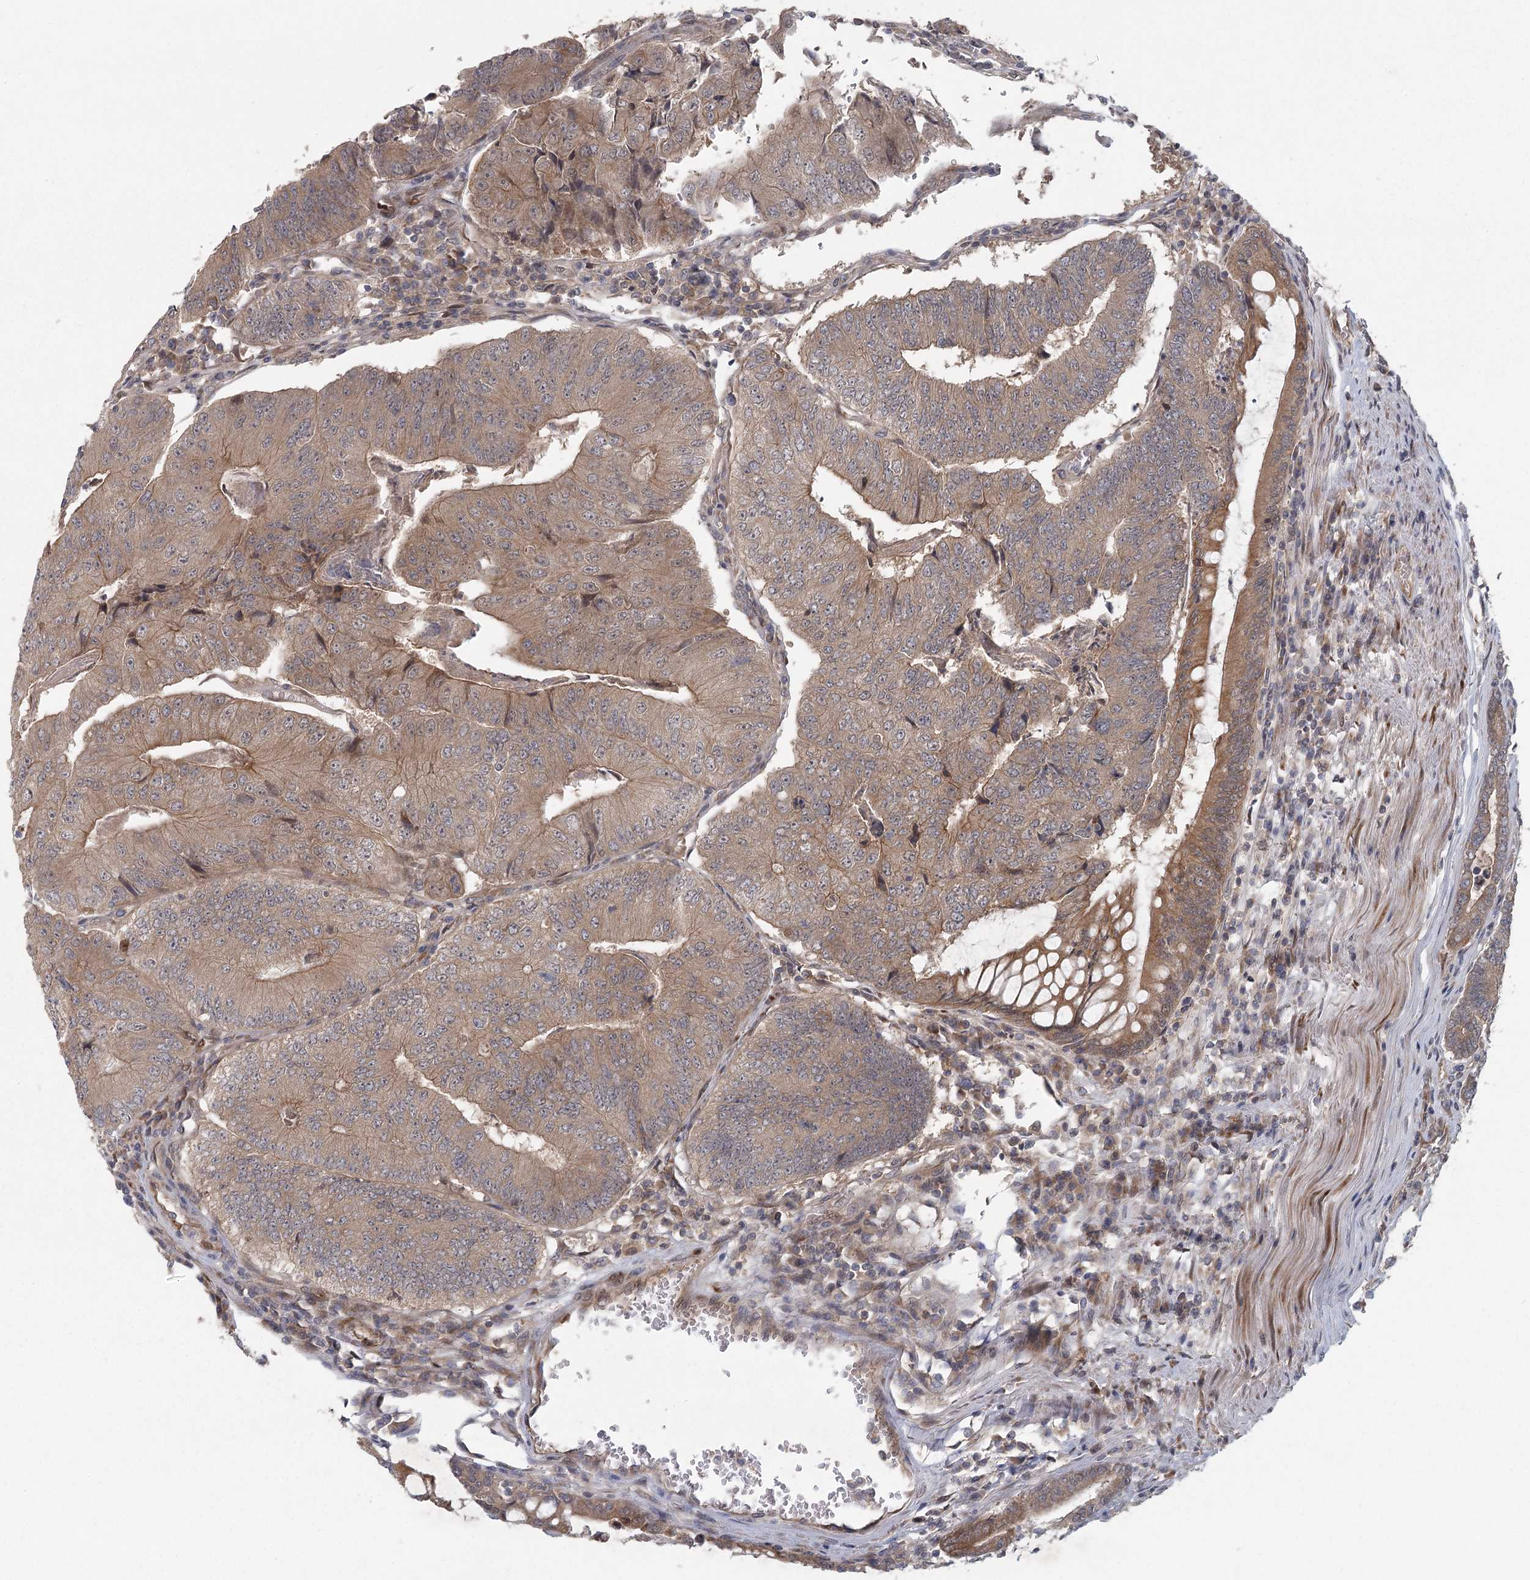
{"staining": {"intensity": "moderate", "quantity": ">75%", "location": "cytoplasmic/membranous"}, "tissue": "colorectal cancer", "cell_type": "Tumor cells", "image_type": "cancer", "snomed": [{"axis": "morphology", "description": "Adenocarcinoma, NOS"}, {"axis": "topography", "description": "Colon"}], "caption": "DAB (3,3'-diaminobenzidine) immunohistochemical staining of adenocarcinoma (colorectal) exhibits moderate cytoplasmic/membranous protein positivity in approximately >75% of tumor cells.", "gene": "LRRC14B", "patient": {"sex": "female", "age": 67}}